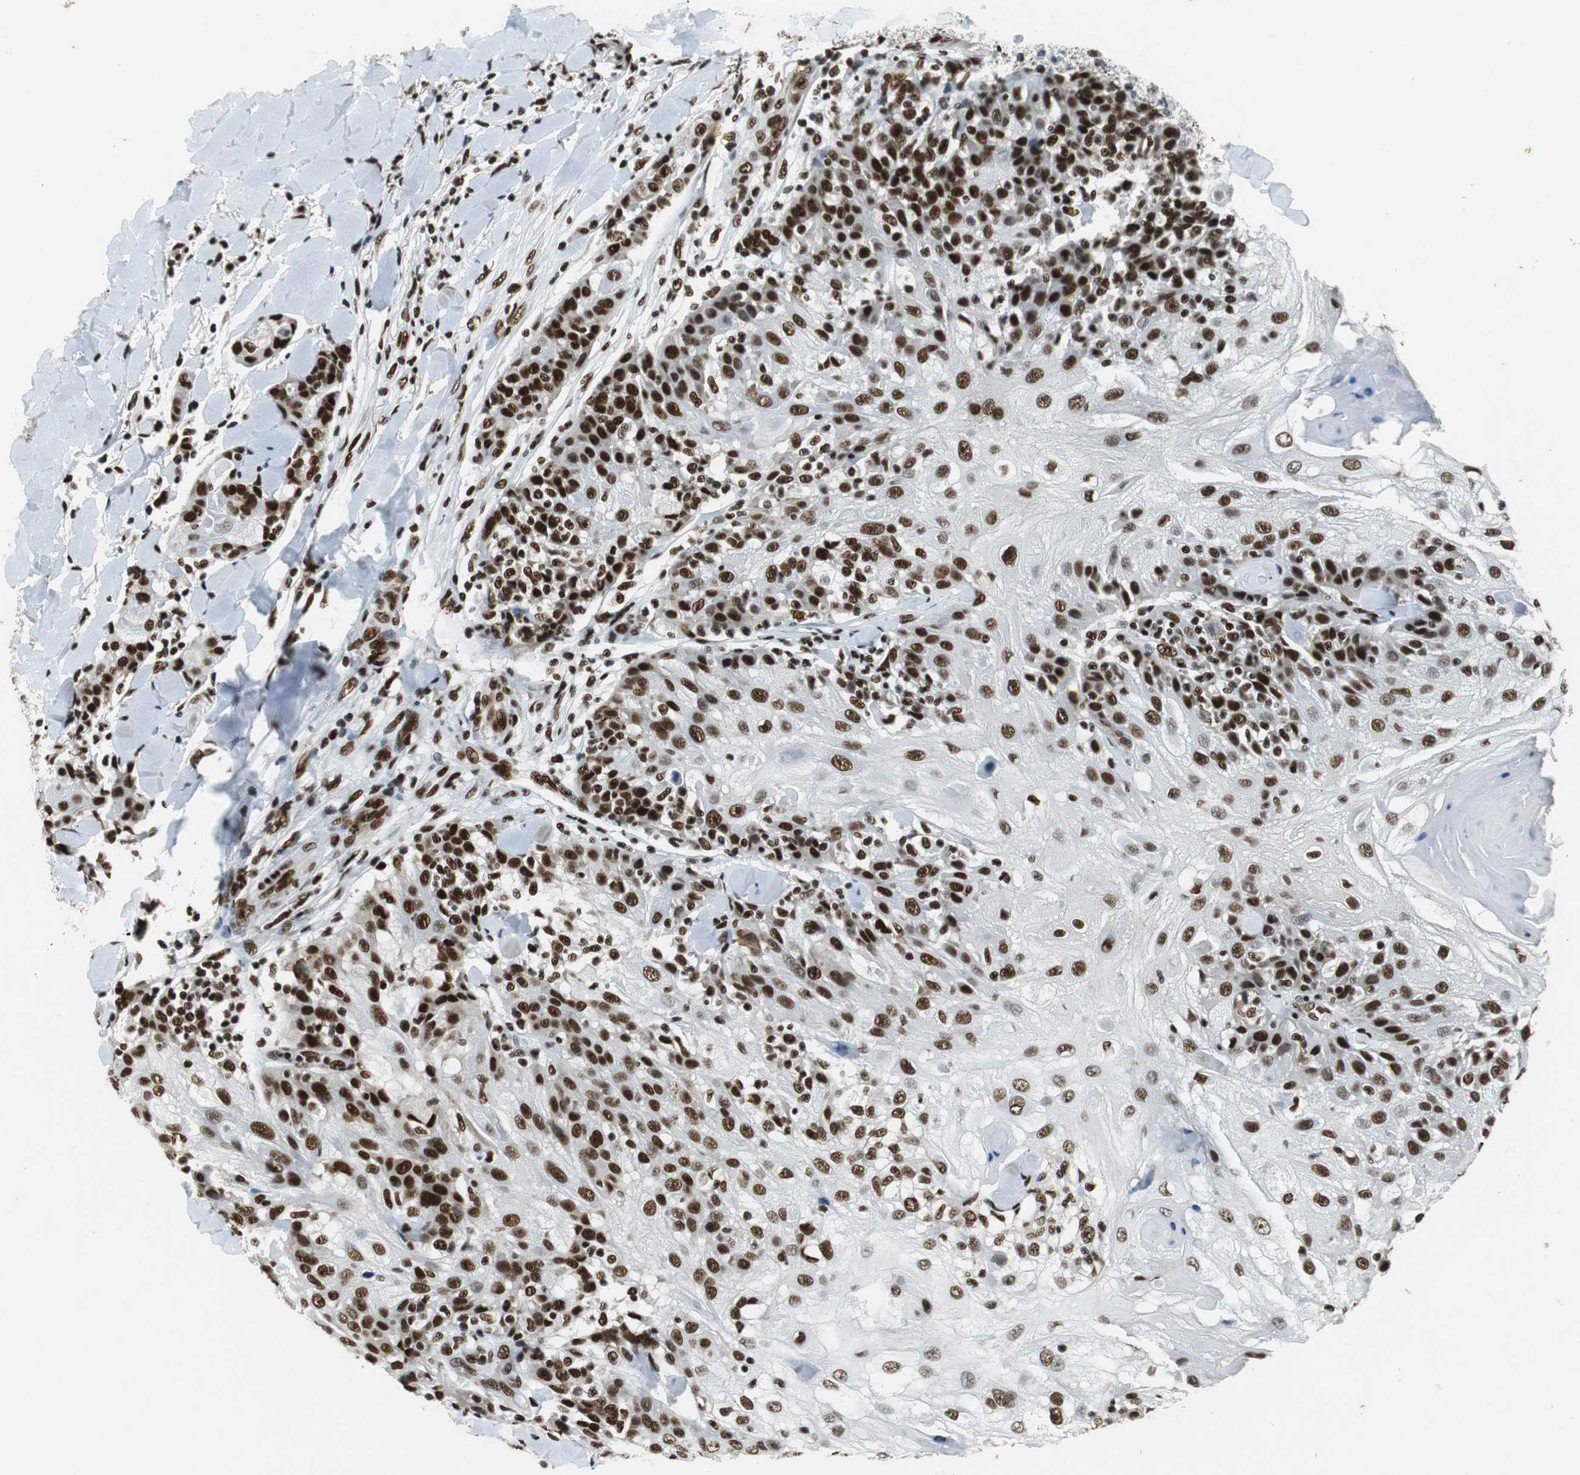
{"staining": {"intensity": "strong", "quantity": ">75%", "location": "nuclear"}, "tissue": "skin cancer", "cell_type": "Tumor cells", "image_type": "cancer", "snomed": [{"axis": "morphology", "description": "Normal tissue, NOS"}, {"axis": "morphology", "description": "Squamous cell carcinoma, NOS"}, {"axis": "topography", "description": "Skin"}], "caption": "Skin squamous cell carcinoma stained with DAB (3,3'-diaminobenzidine) IHC reveals high levels of strong nuclear expression in approximately >75% of tumor cells.", "gene": "PRKDC", "patient": {"sex": "female", "age": 83}}